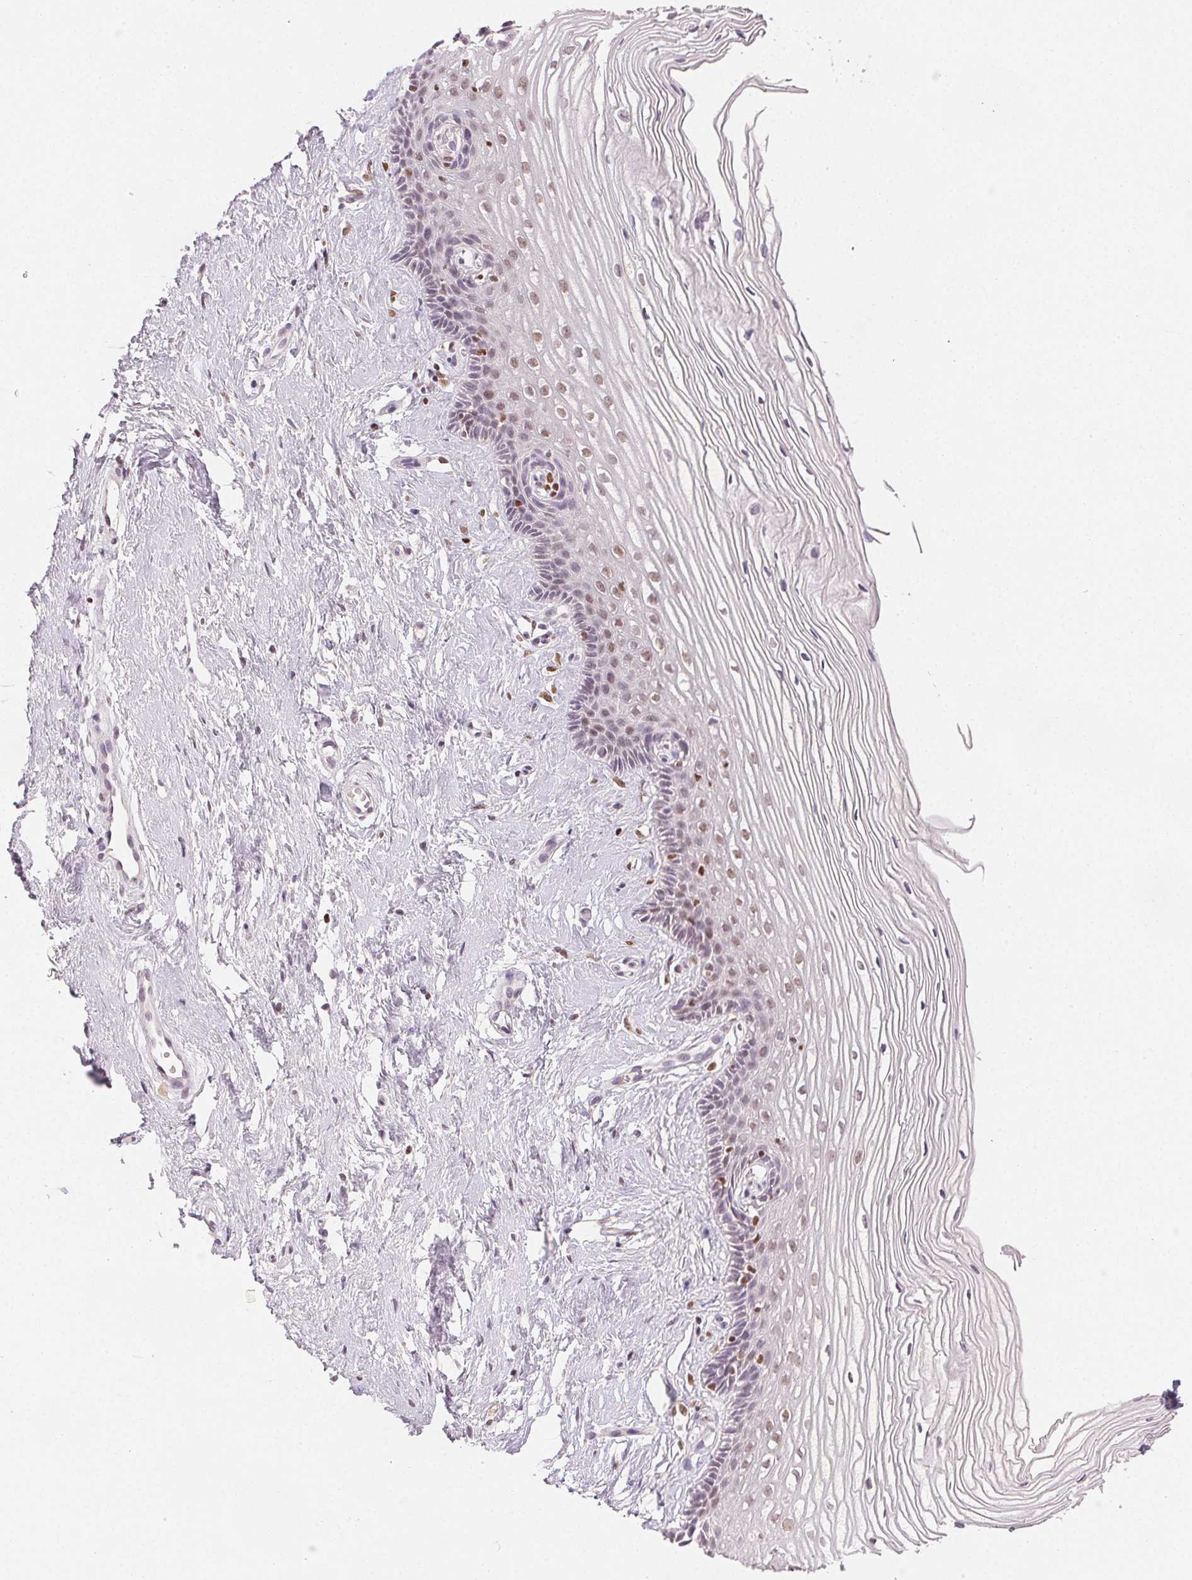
{"staining": {"intensity": "weak", "quantity": ">75%", "location": "cytoplasmic/membranous"}, "tissue": "cervix", "cell_type": "Glandular cells", "image_type": "normal", "snomed": [{"axis": "morphology", "description": "Normal tissue, NOS"}, {"axis": "topography", "description": "Cervix"}], "caption": "Immunohistochemistry (IHC) of unremarkable human cervix exhibits low levels of weak cytoplasmic/membranous staining in about >75% of glandular cells. The protein of interest is shown in brown color, while the nuclei are stained blue.", "gene": "RUNX2", "patient": {"sex": "female", "age": 40}}